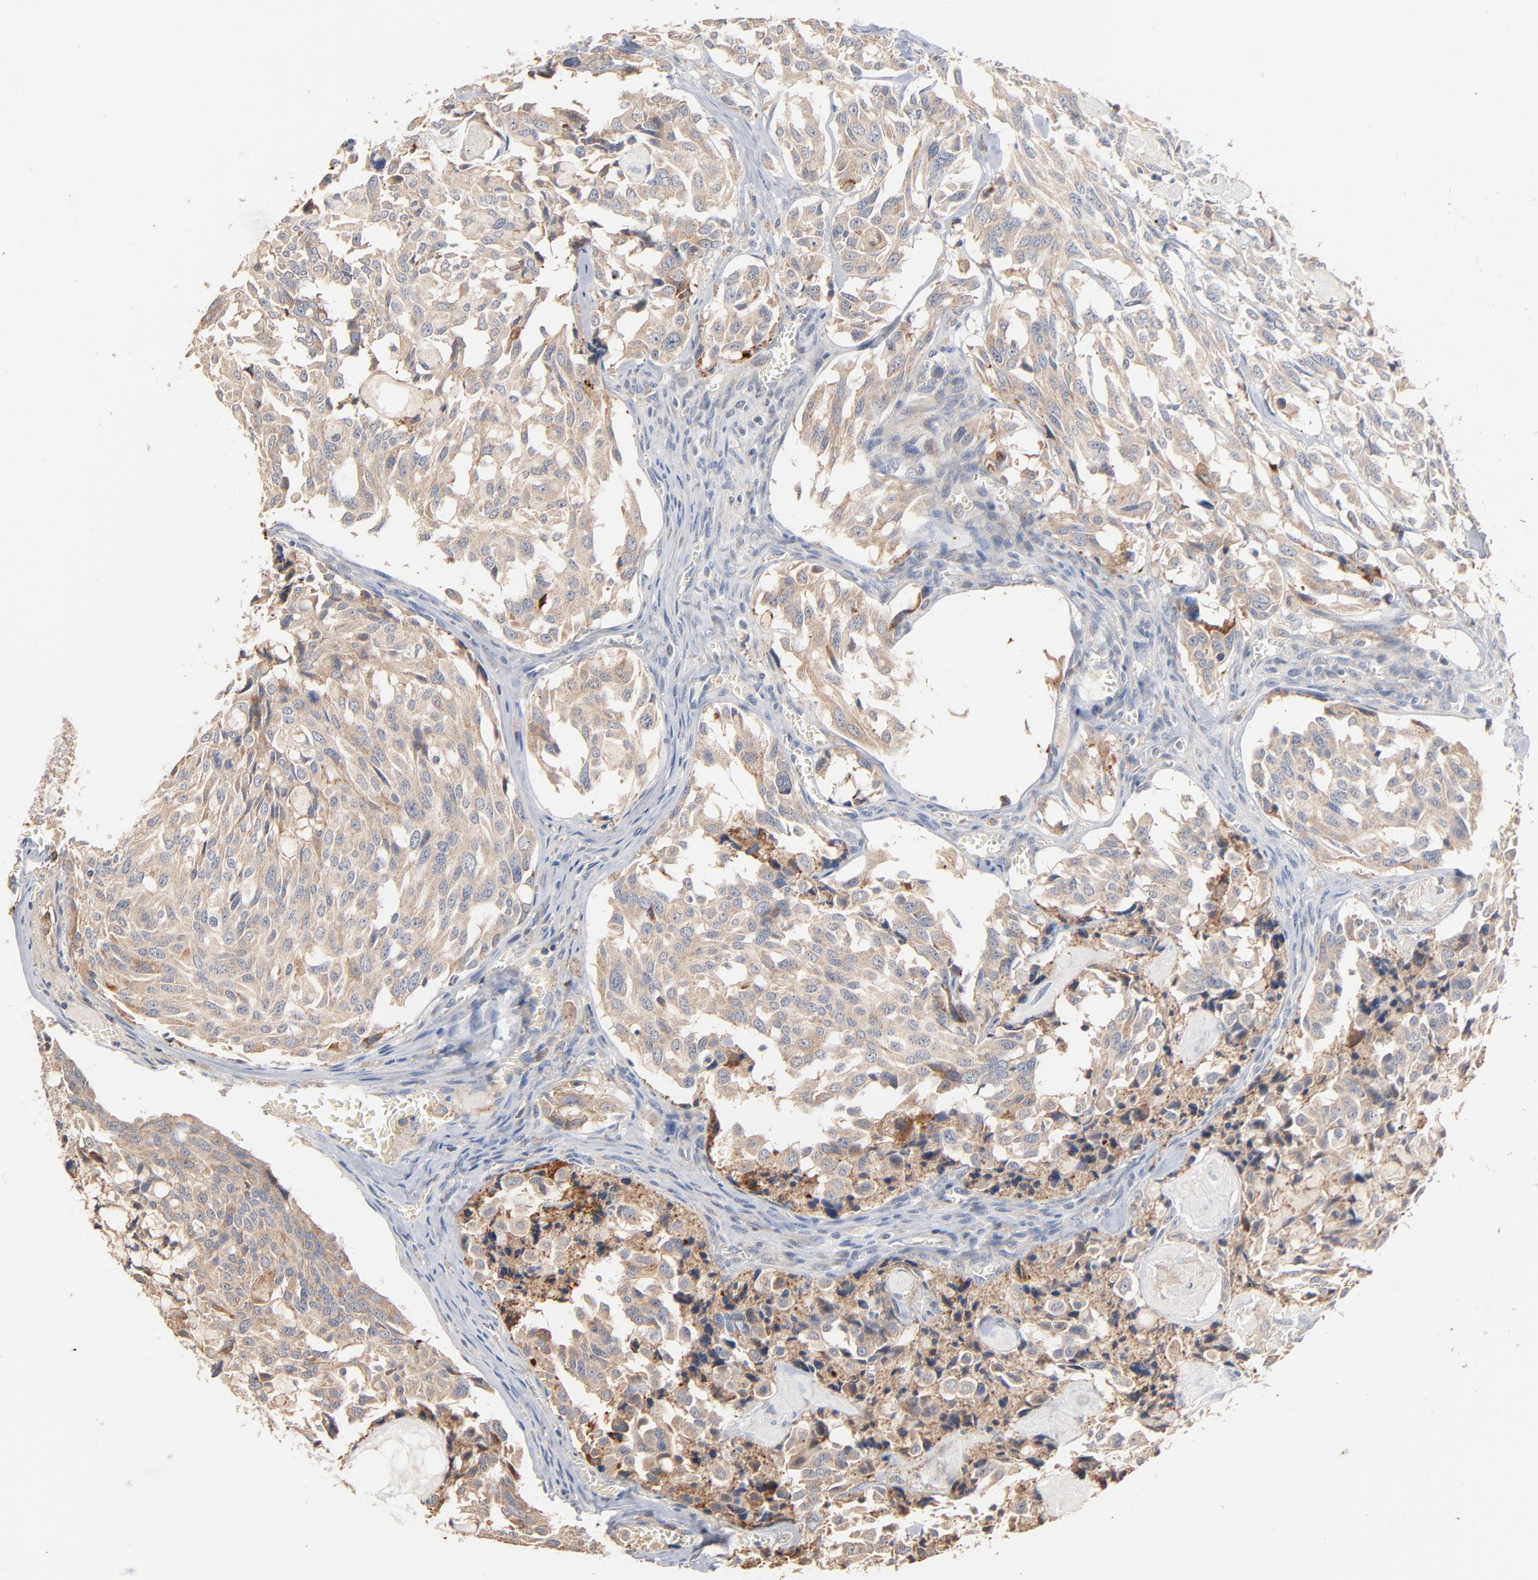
{"staining": {"intensity": "weak", "quantity": ">75%", "location": "cytoplasmic/membranous"}, "tissue": "thyroid cancer", "cell_type": "Tumor cells", "image_type": "cancer", "snomed": [{"axis": "morphology", "description": "Carcinoma, NOS"}, {"axis": "morphology", "description": "Carcinoid, malignant, NOS"}, {"axis": "topography", "description": "Thyroid gland"}], "caption": "Carcinoid (malignant) (thyroid) stained with DAB IHC displays low levels of weak cytoplasmic/membranous staining in about >75% of tumor cells.", "gene": "ZDHHC8", "patient": {"sex": "male", "age": 33}}